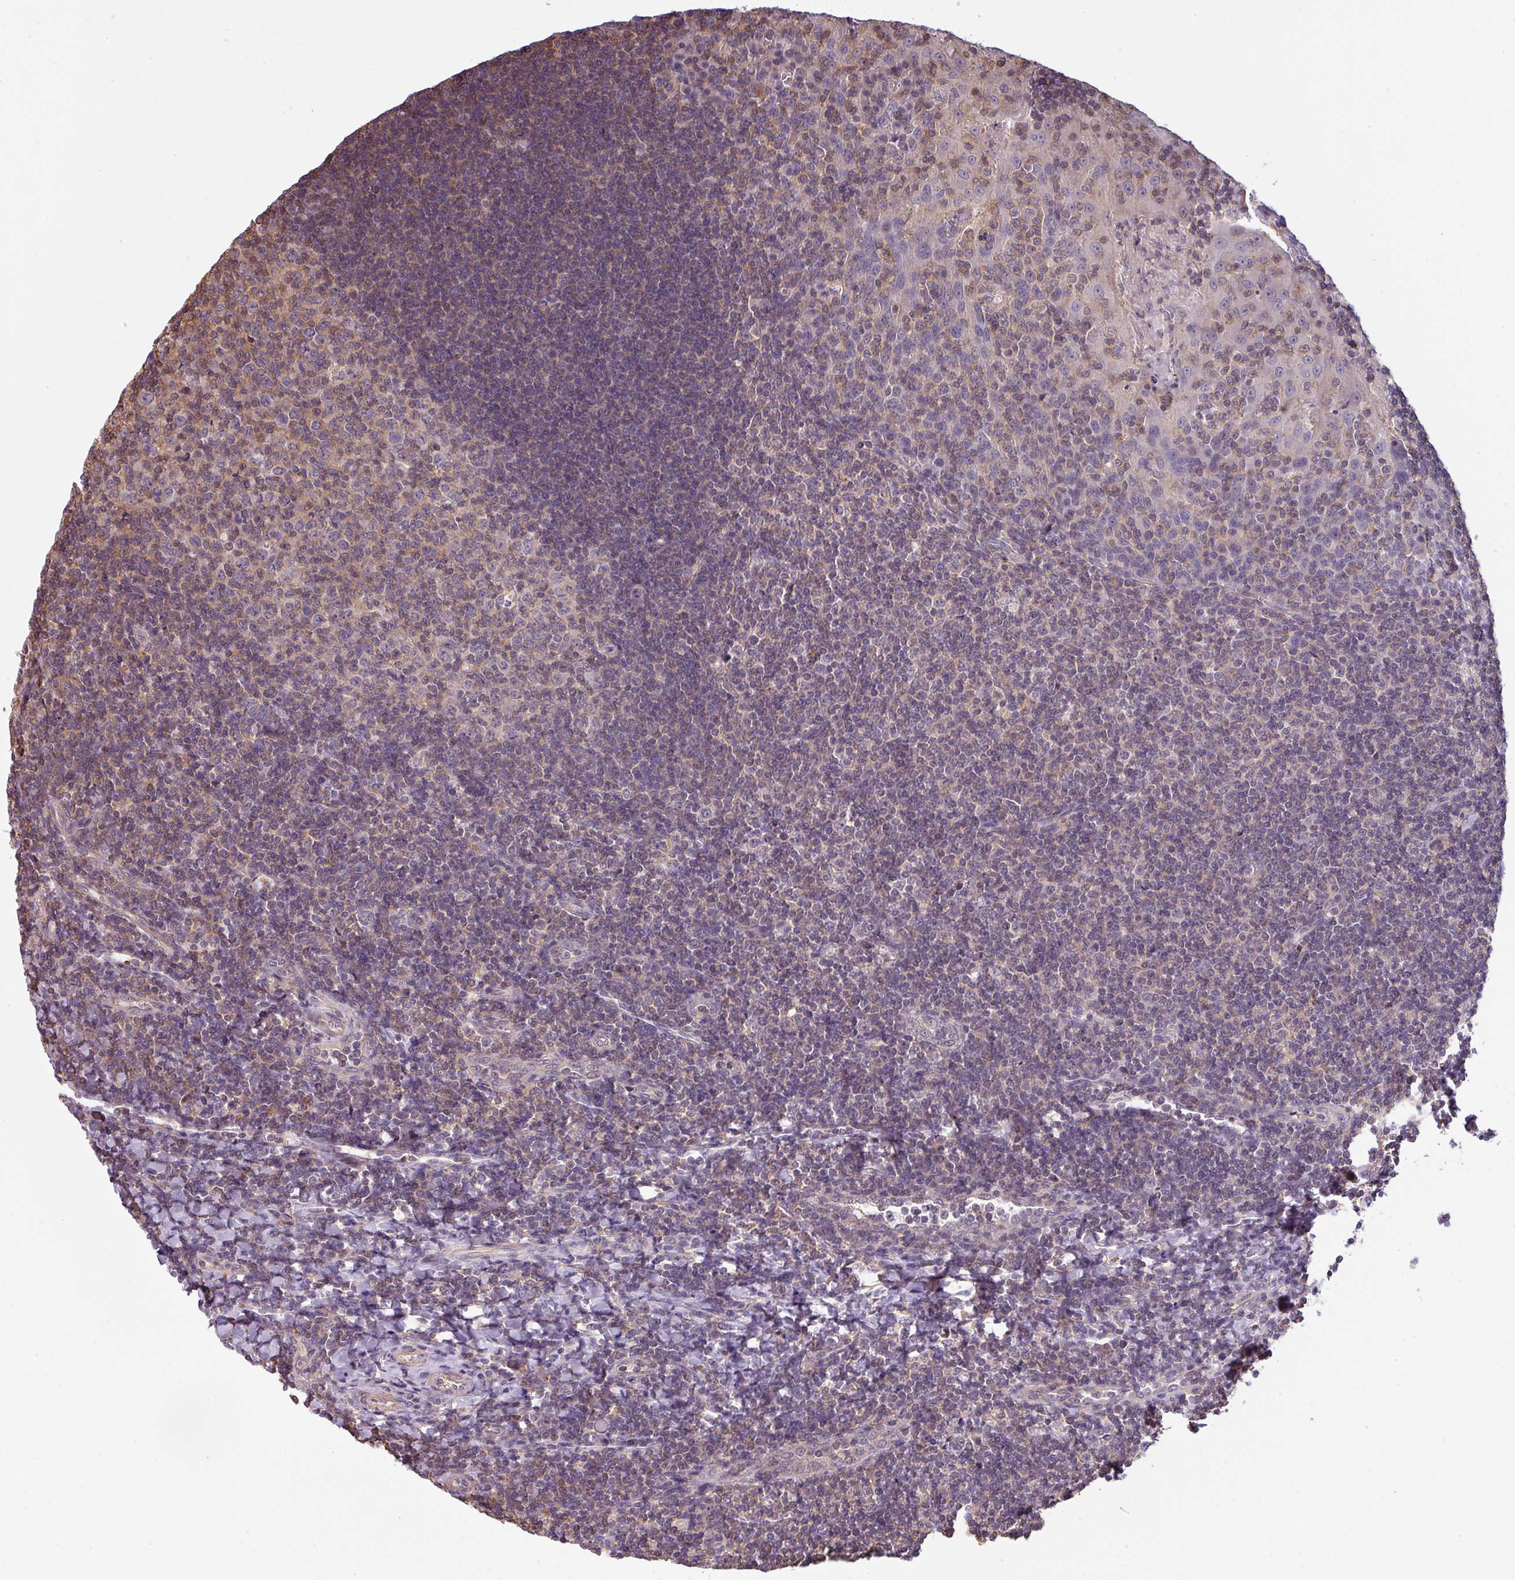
{"staining": {"intensity": "negative", "quantity": "none", "location": "none"}, "tissue": "tonsil", "cell_type": "Germinal center cells", "image_type": "normal", "snomed": [{"axis": "morphology", "description": "Normal tissue, NOS"}, {"axis": "topography", "description": "Tonsil"}], "caption": "IHC photomicrograph of normal tonsil stained for a protein (brown), which demonstrates no expression in germinal center cells.", "gene": "ZNF835", "patient": {"sex": "male", "age": 17}}